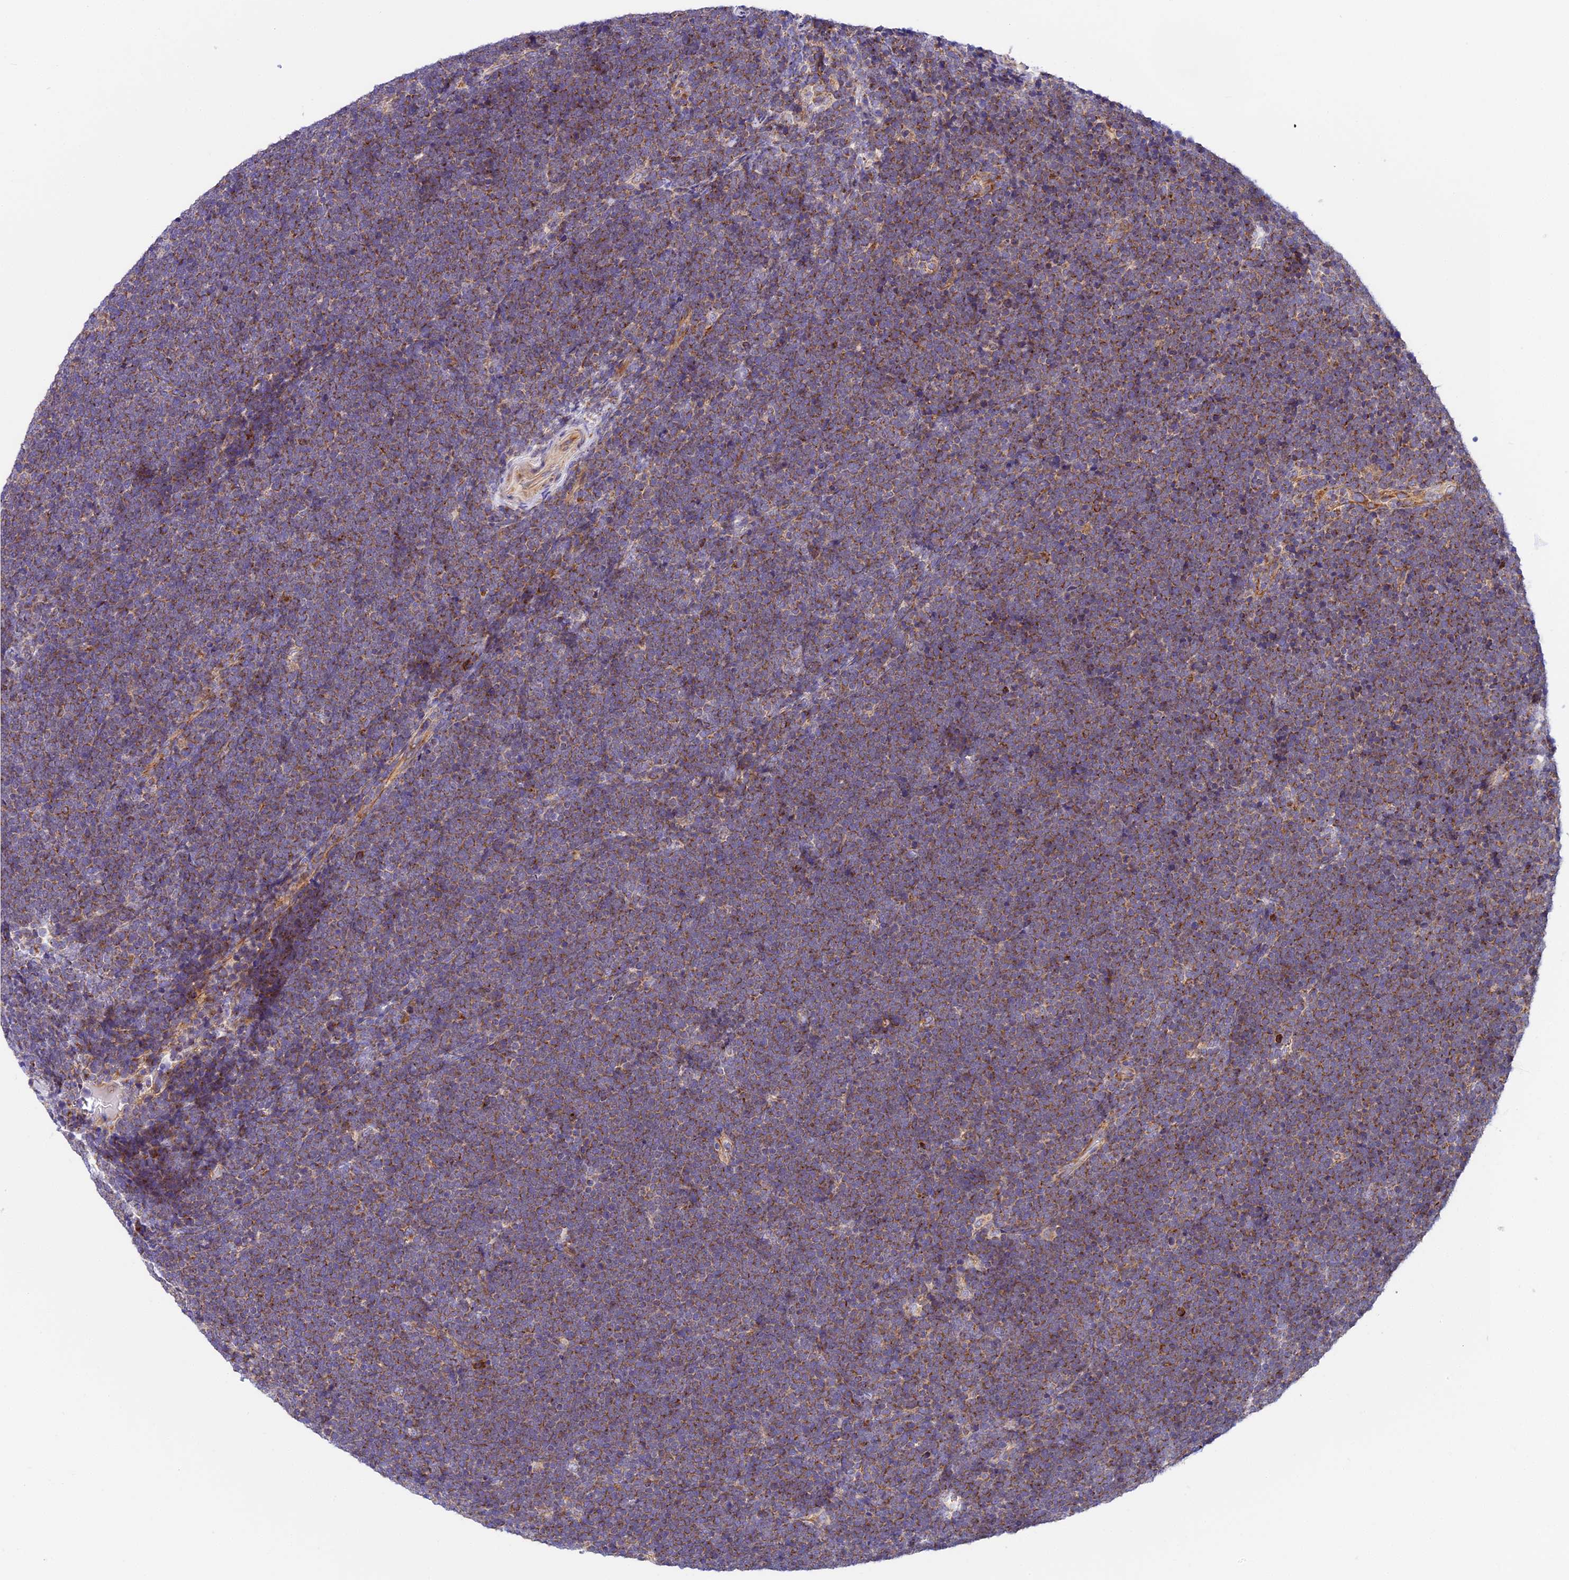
{"staining": {"intensity": "moderate", "quantity": ">75%", "location": "cytoplasmic/membranous"}, "tissue": "lymphoma", "cell_type": "Tumor cells", "image_type": "cancer", "snomed": [{"axis": "morphology", "description": "Malignant lymphoma, non-Hodgkin's type, High grade"}, {"axis": "topography", "description": "Lymph node"}], "caption": "A micrograph of malignant lymphoma, non-Hodgkin's type (high-grade) stained for a protein exhibits moderate cytoplasmic/membranous brown staining in tumor cells. (DAB (3,3'-diaminobenzidine) IHC, brown staining for protein, blue staining for nuclei).", "gene": "MRAS", "patient": {"sex": "male", "age": 13}}